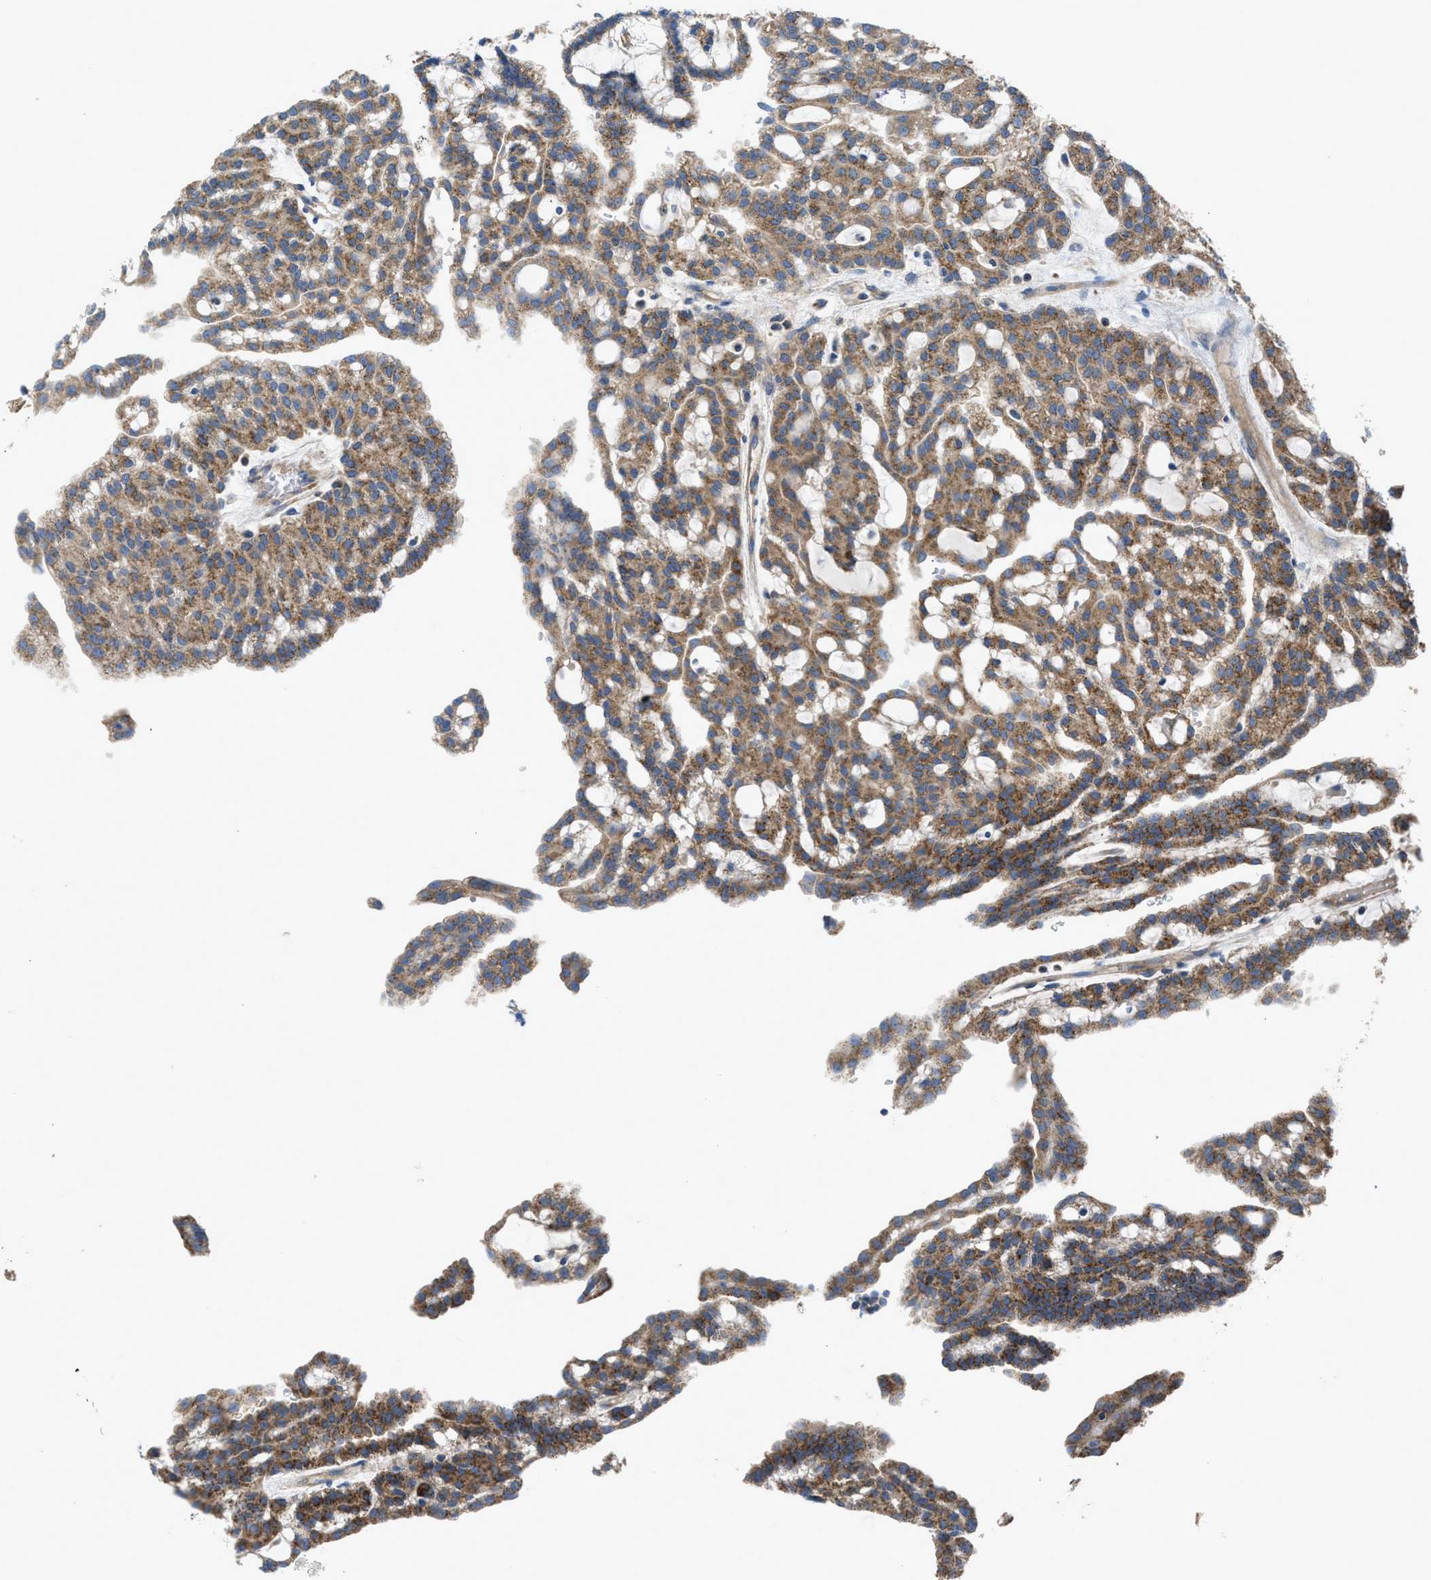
{"staining": {"intensity": "strong", "quantity": ">75%", "location": "cytoplasmic/membranous"}, "tissue": "renal cancer", "cell_type": "Tumor cells", "image_type": "cancer", "snomed": [{"axis": "morphology", "description": "Adenocarcinoma, NOS"}, {"axis": "topography", "description": "Kidney"}], "caption": "A brown stain labels strong cytoplasmic/membranous expression of a protein in human renal adenocarcinoma tumor cells.", "gene": "CHKB", "patient": {"sex": "male", "age": 63}}